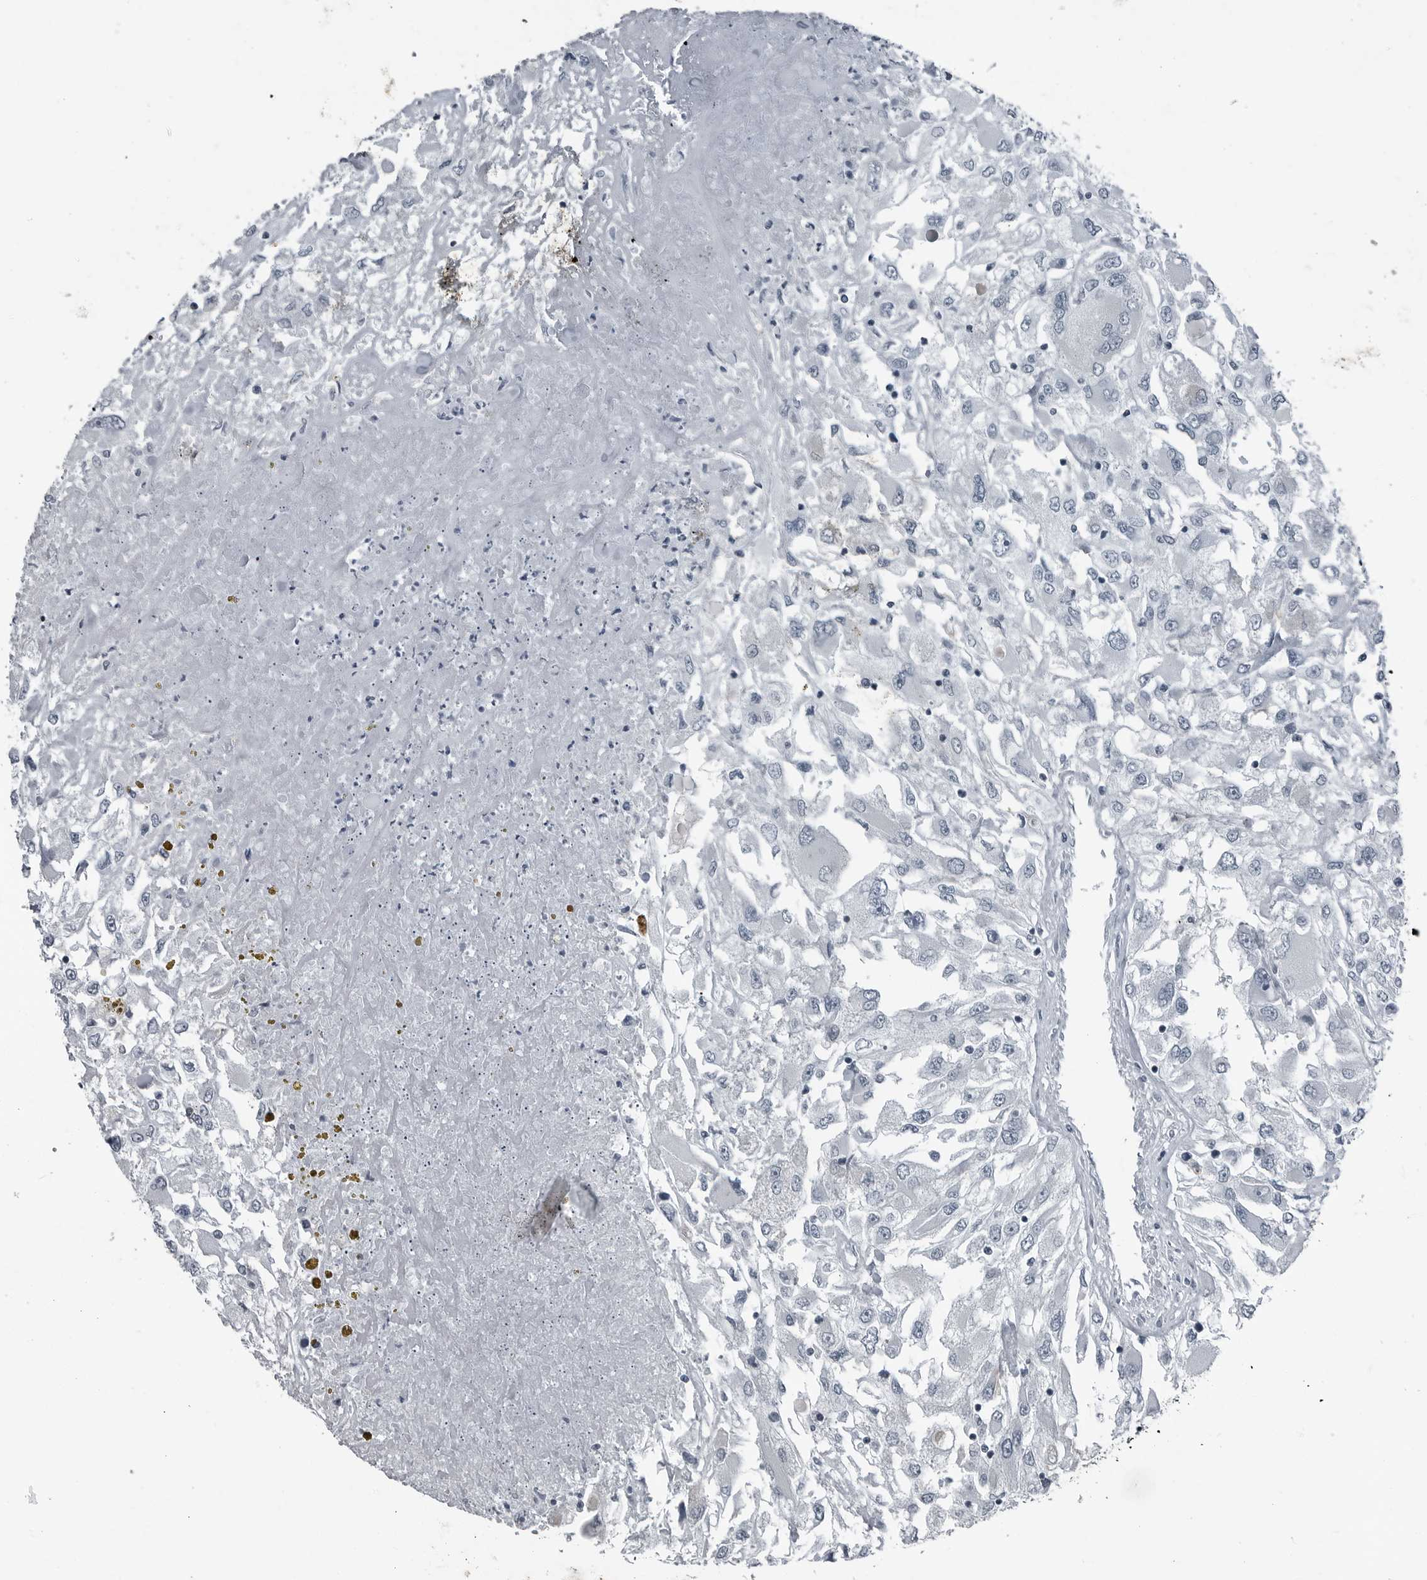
{"staining": {"intensity": "negative", "quantity": "none", "location": "none"}, "tissue": "renal cancer", "cell_type": "Tumor cells", "image_type": "cancer", "snomed": [{"axis": "morphology", "description": "Adenocarcinoma, NOS"}, {"axis": "topography", "description": "Kidney"}], "caption": "The image reveals no staining of tumor cells in renal cancer (adenocarcinoma).", "gene": "GAK", "patient": {"sex": "female", "age": 52}}